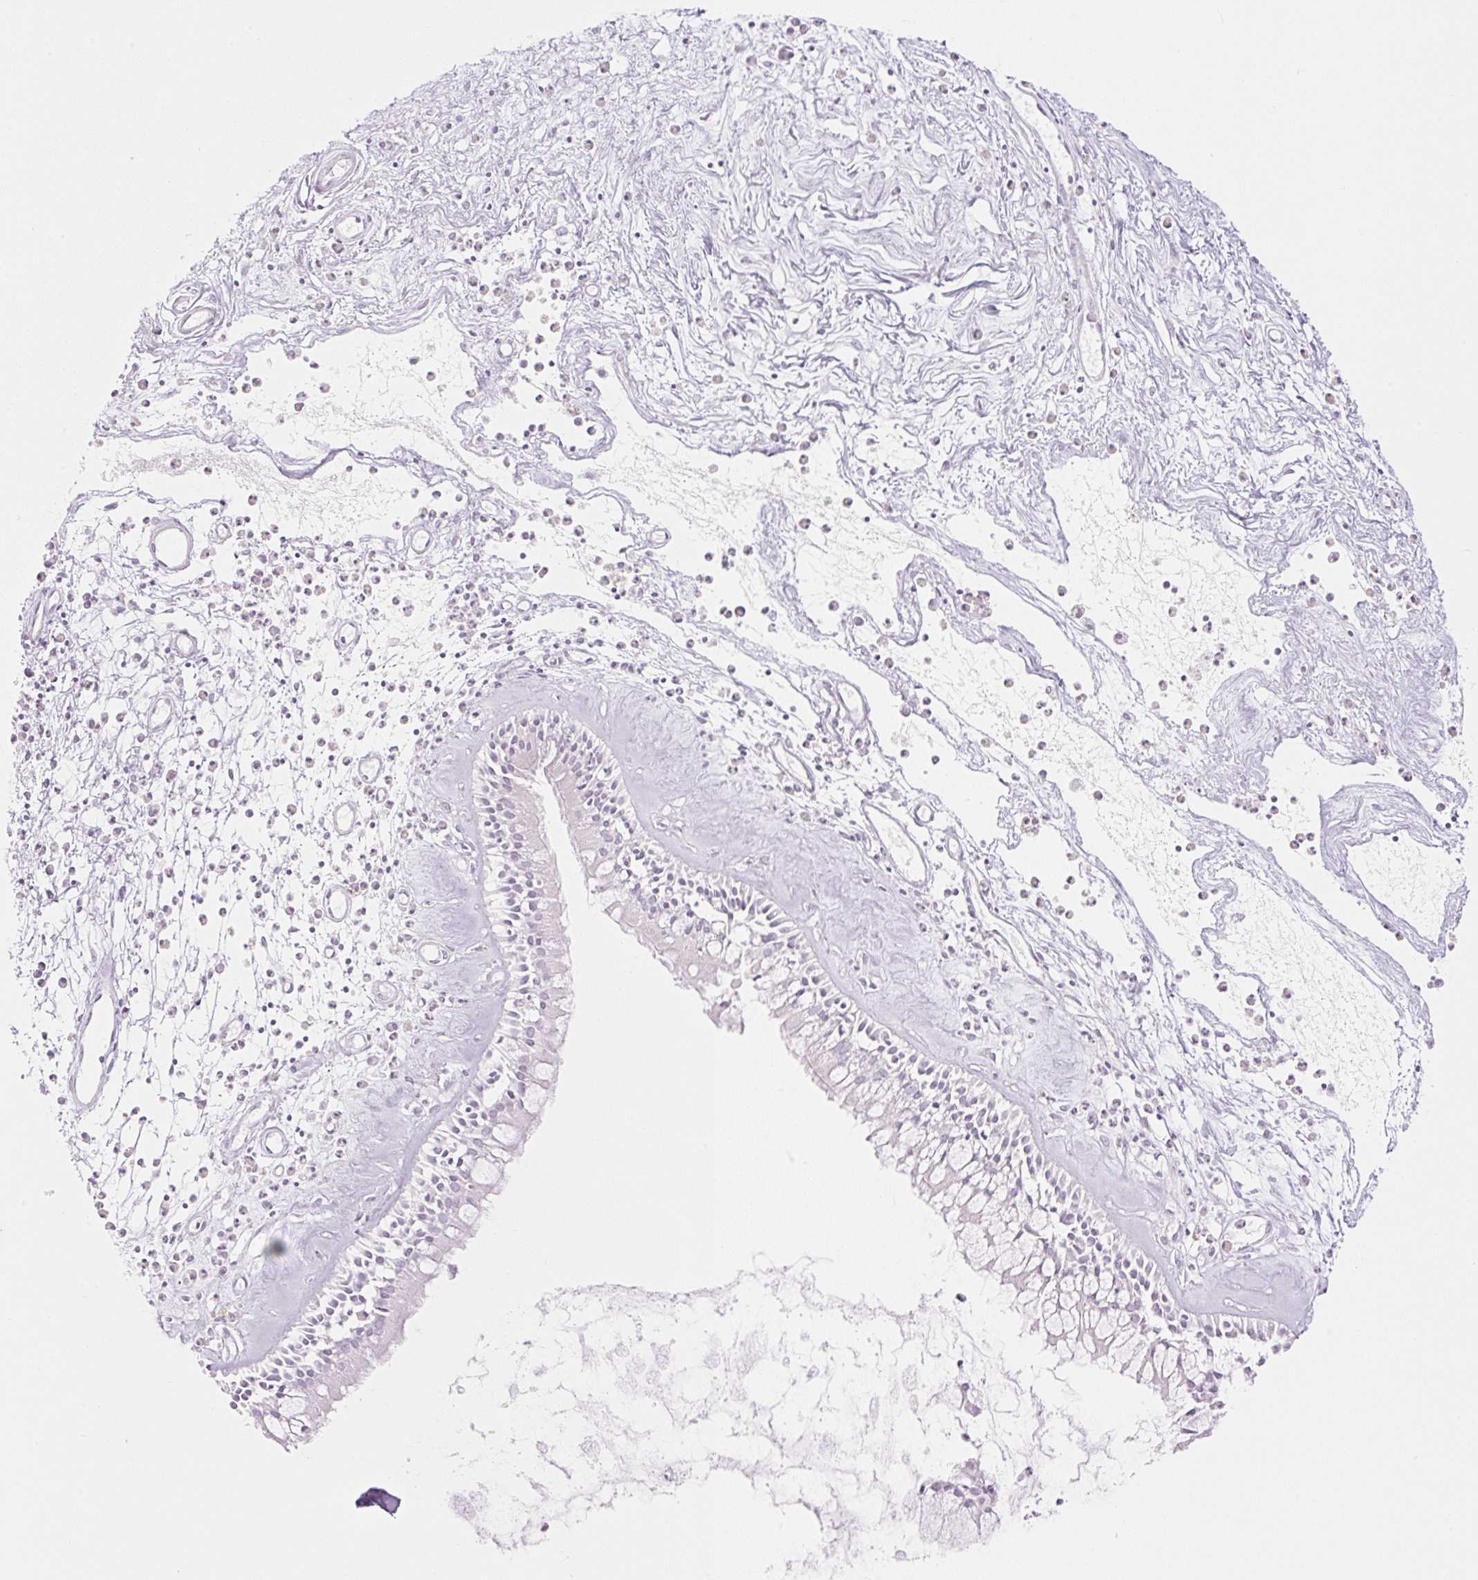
{"staining": {"intensity": "negative", "quantity": "none", "location": "none"}, "tissue": "nasopharynx", "cell_type": "Respiratory epithelial cells", "image_type": "normal", "snomed": [{"axis": "morphology", "description": "Normal tissue, NOS"}, {"axis": "morphology", "description": "Inflammation, NOS"}, {"axis": "topography", "description": "Nasopharynx"}], "caption": "Respiratory epithelial cells show no significant expression in benign nasopharynx.", "gene": "TBX15", "patient": {"sex": "male", "age": 61}}